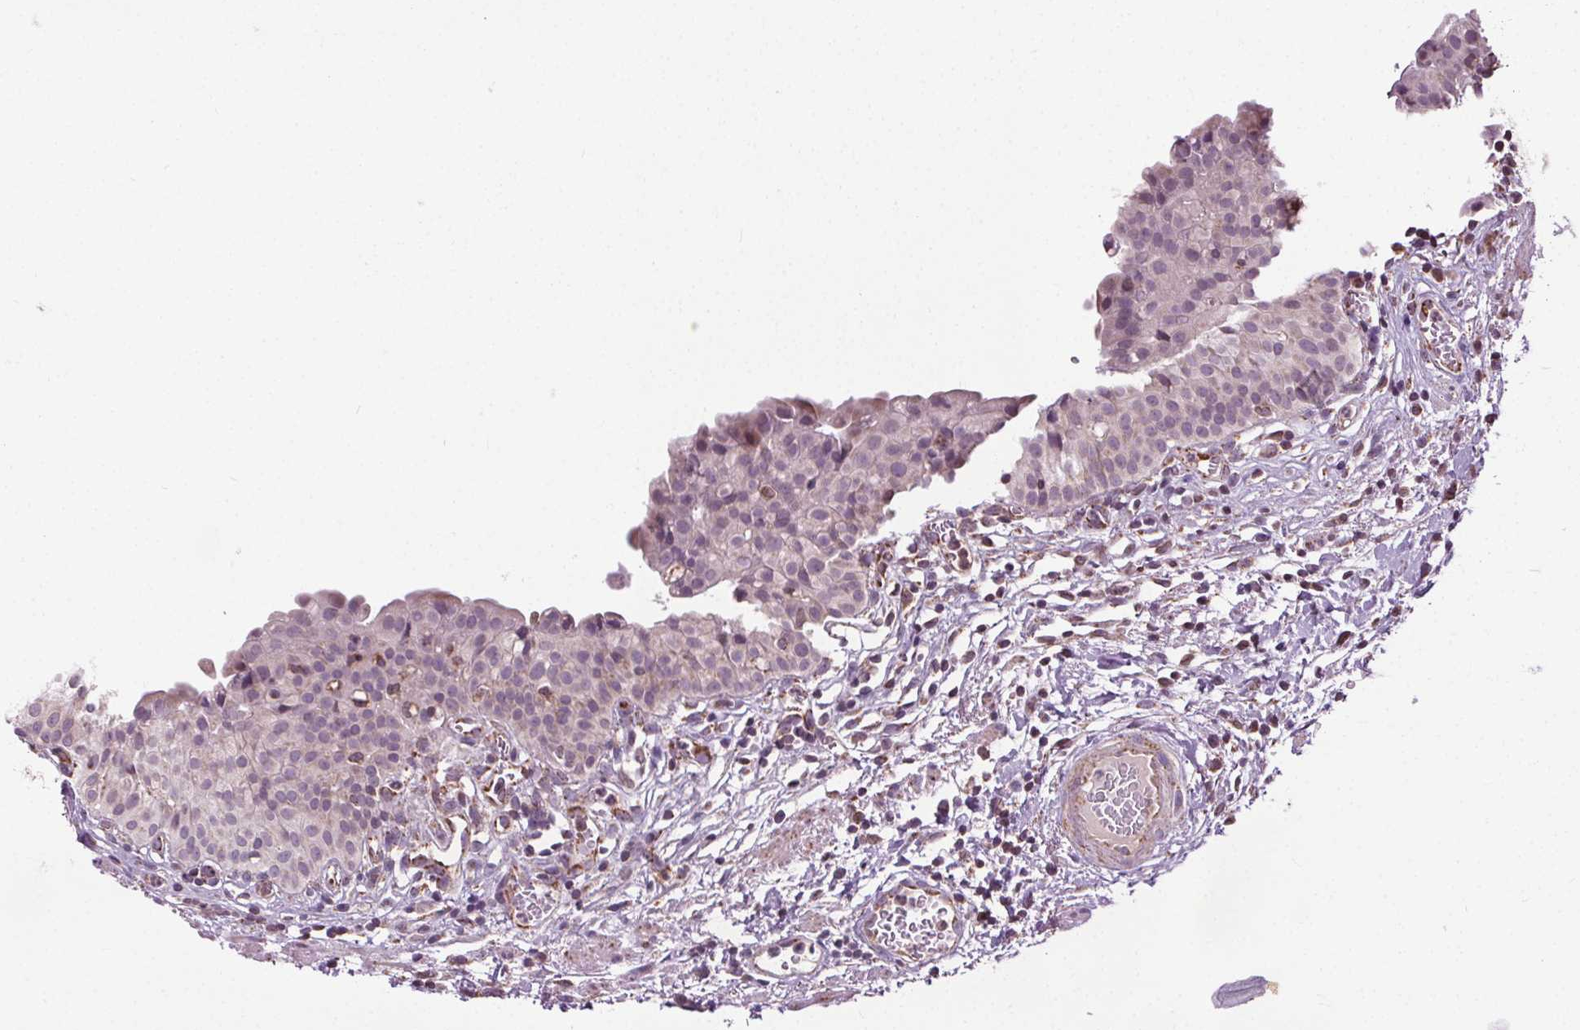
{"staining": {"intensity": "negative", "quantity": "none", "location": "none"}, "tissue": "urinary bladder", "cell_type": "Urothelial cells", "image_type": "normal", "snomed": [{"axis": "morphology", "description": "Normal tissue, NOS"}, {"axis": "morphology", "description": "Inflammation, NOS"}, {"axis": "topography", "description": "Urinary bladder"}], "caption": "The image demonstrates no staining of urothelial cells in unremarkable urinary bladder.", "gene": "LFNG", "patient": {"sex": "male", "age": 57}}